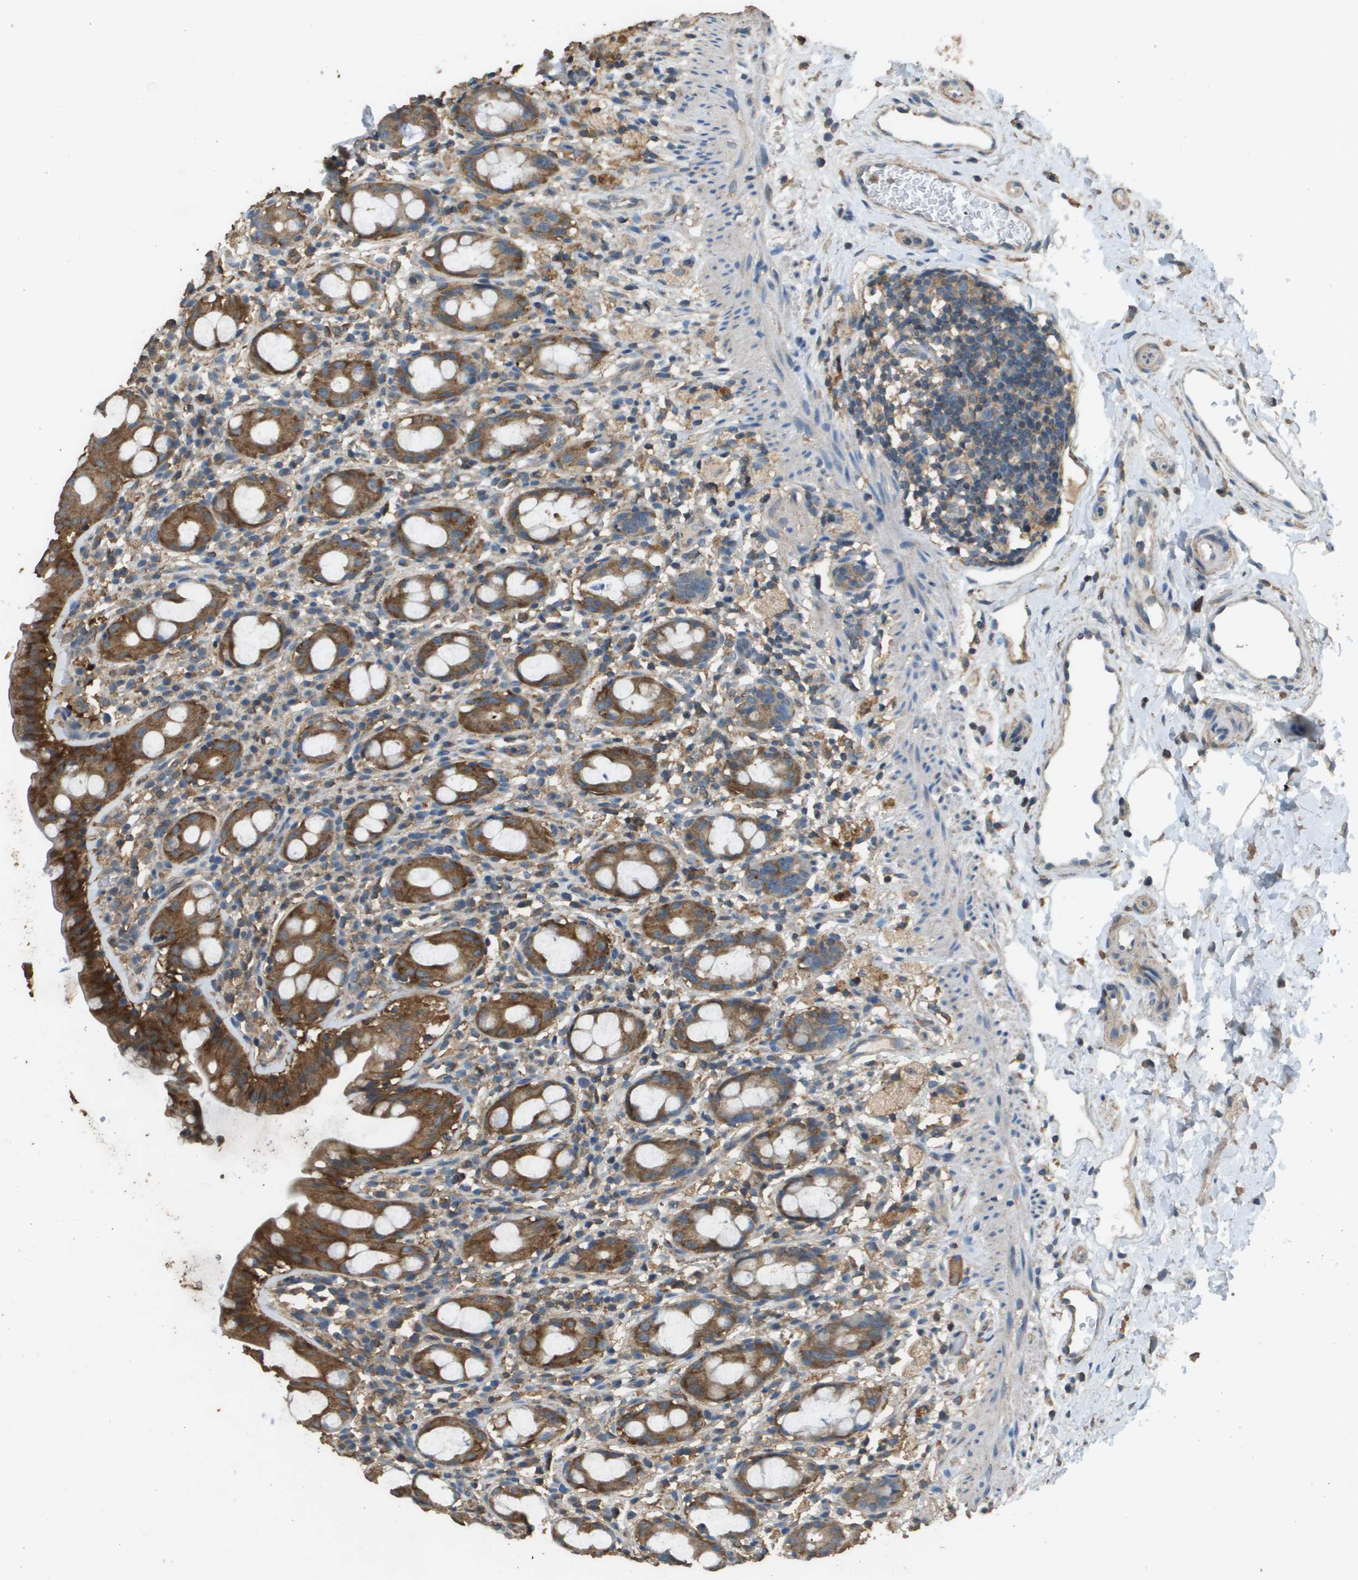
{"staining": {"intensity": "strong", "quantity": ">75%", "location": "cytoplasmic/membranous"}, "tissue": "rectum", "cell_type": "Glandular cells", "image_type": "normal", "snomed": [{"axis": "morphology", "description": "Normal tissue, NOS"}, {"axis": "topography", "description": "Rectum"}], "caption": "Immunohistochemical staining of normal human rectum demonstrates strong cytoplasmic/membranous protein staining in approximately >75% of glandular cells.", "gene": "MS4A7", "patient": {"sex": "male", "age": 44}}